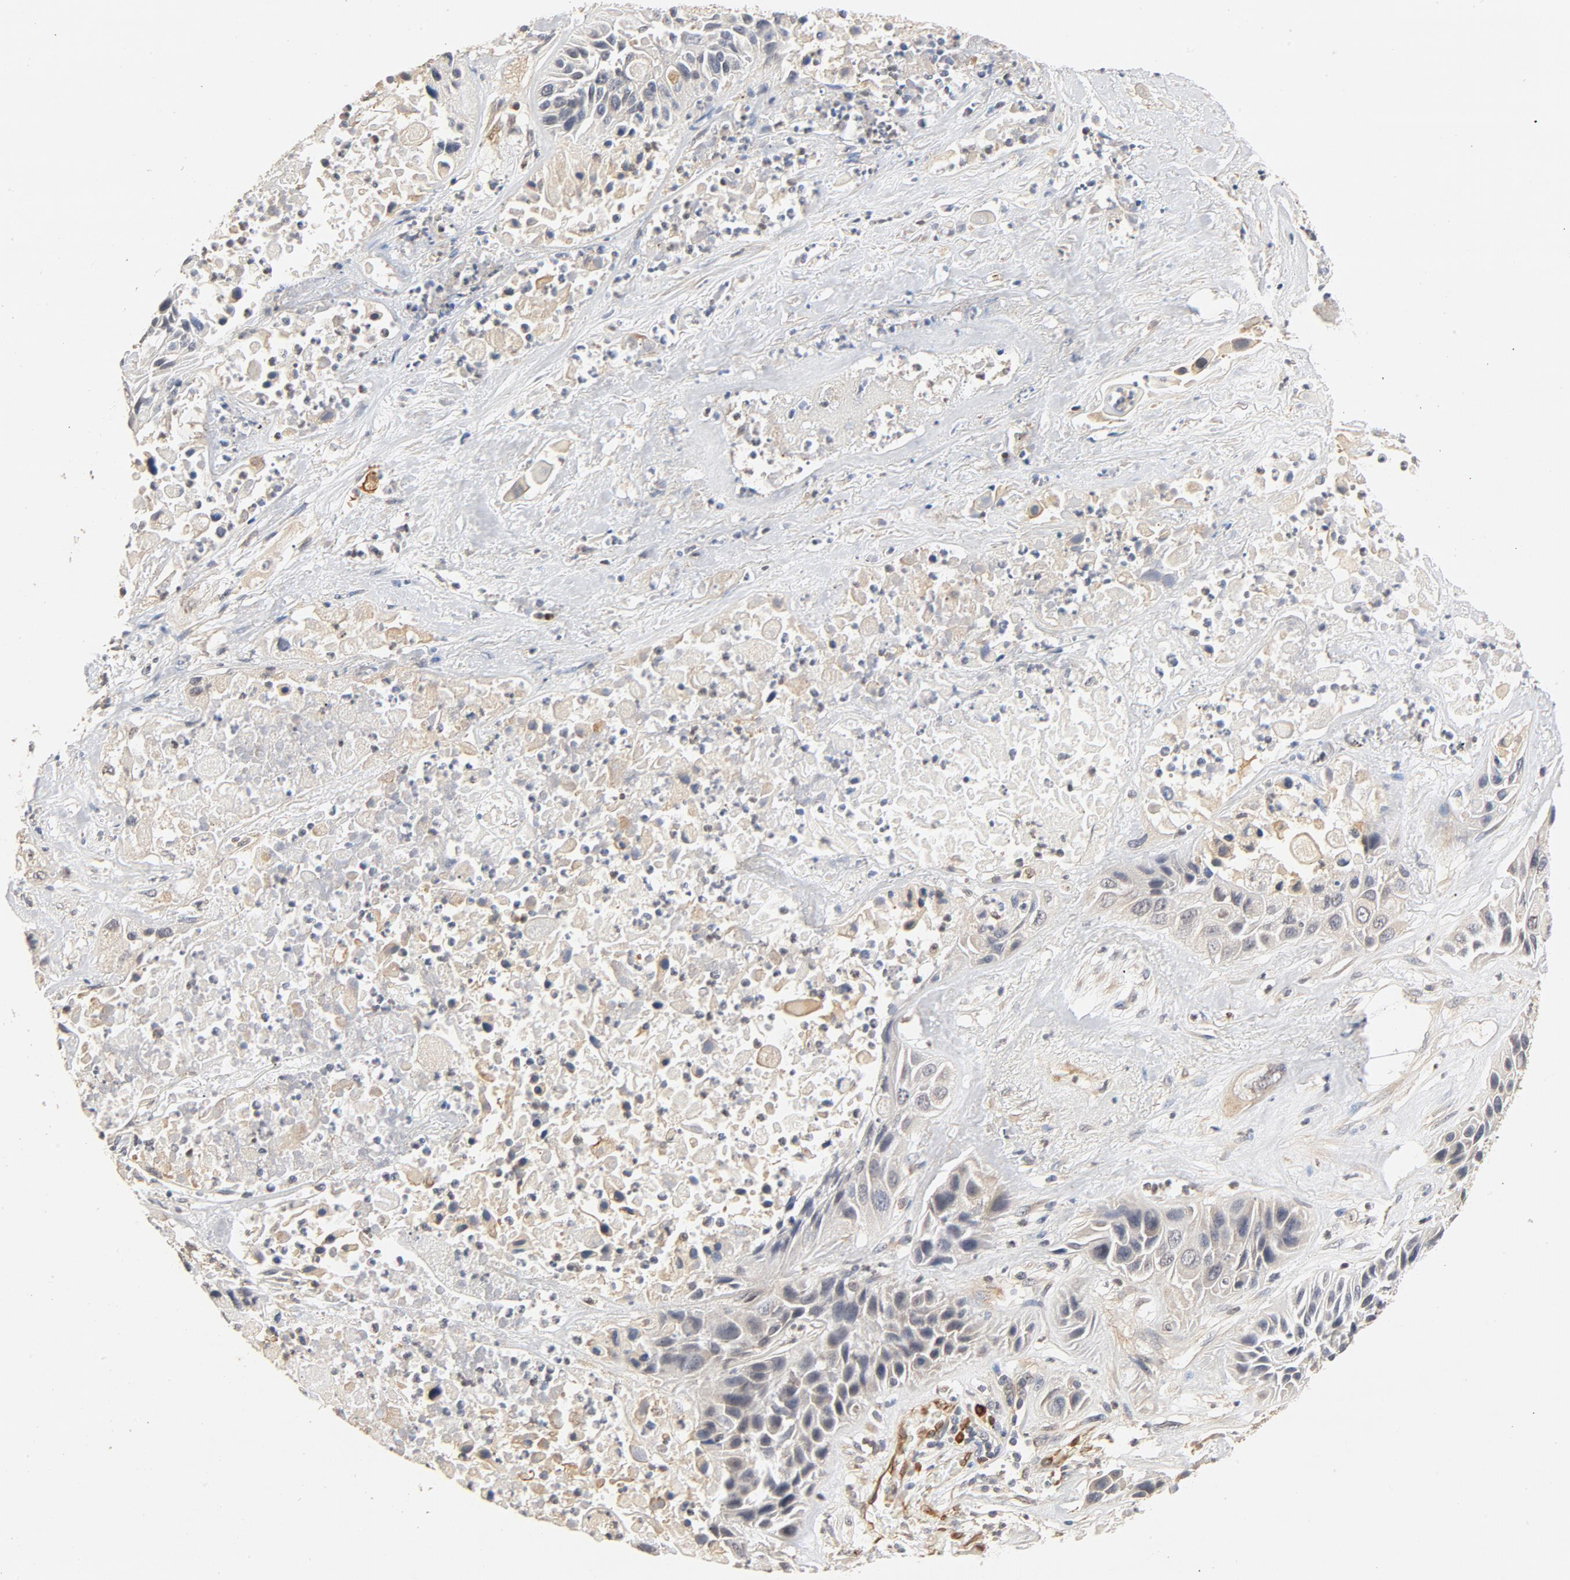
{"staining": {"intensity": "negative", "quantity": "none", "location": "none"}, "tissue": "lung cancer", "cell_type": "Tumor cells", "image_type": "cancer", "snomed": [{"axis": "morphology", "description": "Squamous cell carcinoma, NOS"}, {"axis": "topography", "description": "Lung"}], "caption": "Tumor cells show no significant positivity in lung cancer.", "gene": "UBE2J1", "patient": {"sex": "female", "age": 76}}